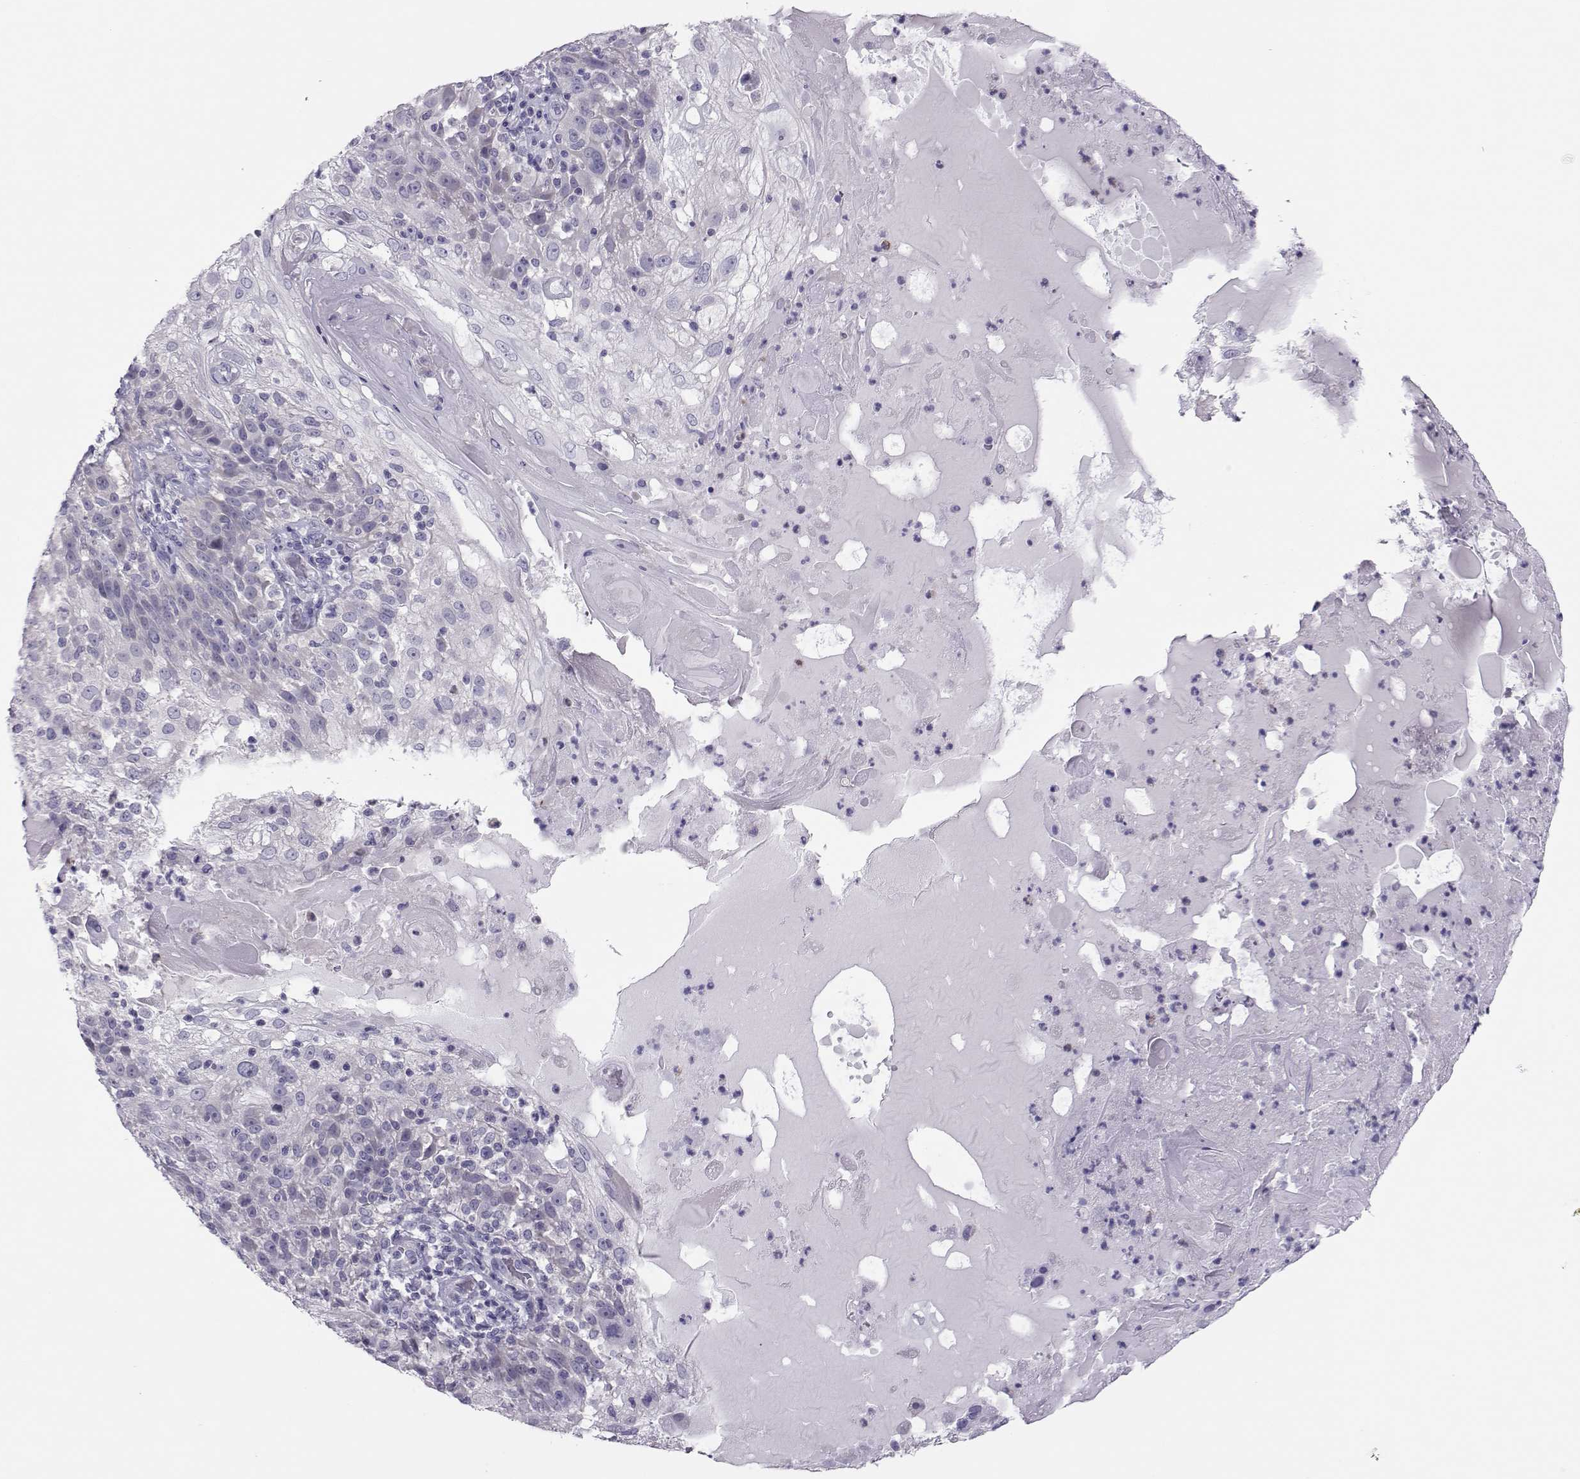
{"staining": {"intensity": "negative", "quantity": "none", "location": "none"}, "tissue": "skin cancer", "cell_type": "Tumor cells", "image_type": "cancer", "snomed": [{"axis": "morphology", "description": "Normal tissue, NOS"}, {"axis": "morphology", "description": "Squamous cell carcinoma, NOS"}, {"axis": "topography", "description": "Skin"}], "caption": "Immunohistochemical staining of human skin squamous cell carcinoma shows no significant expression in tumor cells.", "gene": "TRPM7", "patient": {"sex": "female", "age": 83}}